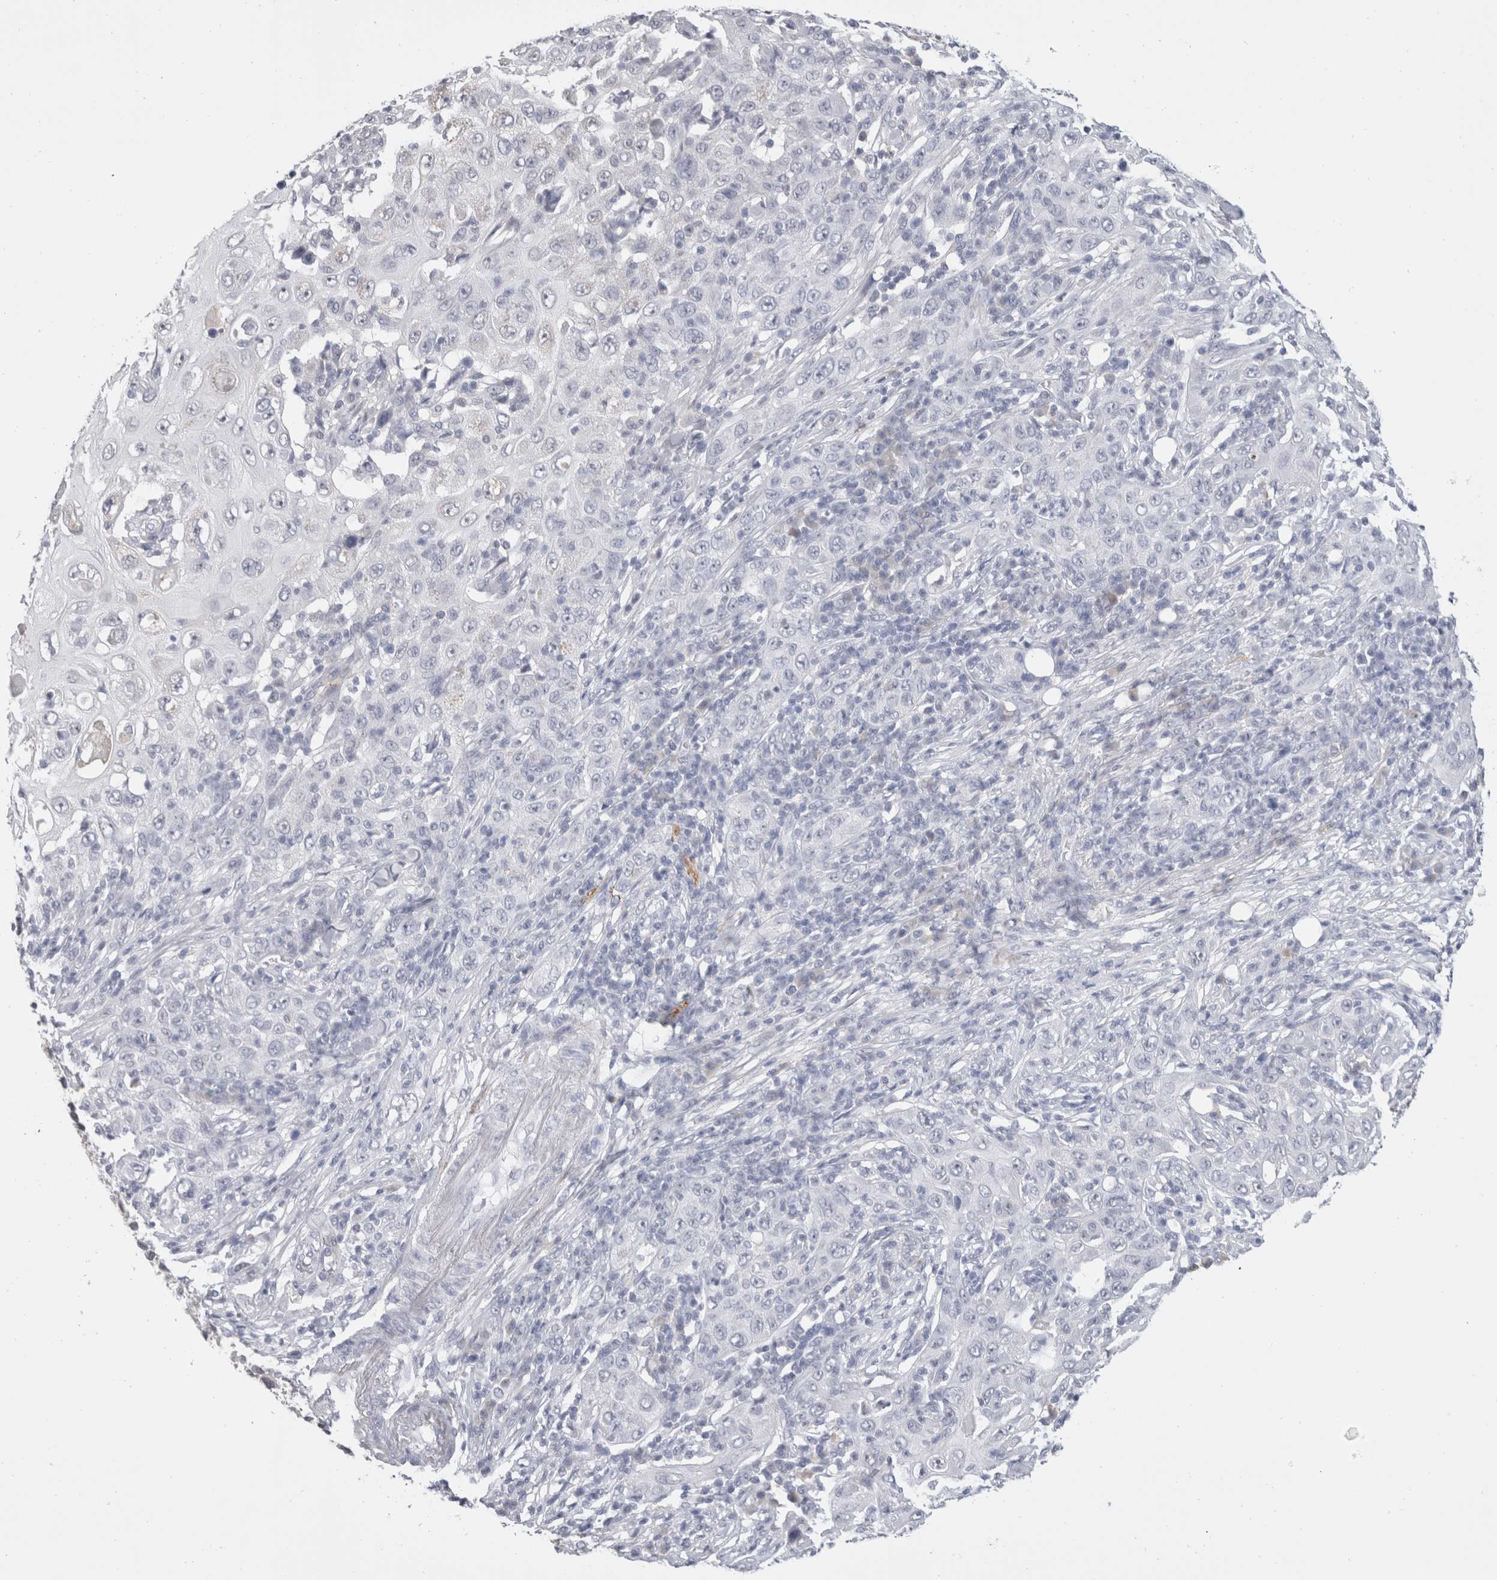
{"staining": {"intensity": "negative", "quantity": "none", "location": "none"}, "tissue": "skin cancer", "cell_type": "Tumor cells", "image_type": "cancer", "snomed": [{"axis": "morphology", "description": "Squamous cell carcinoma, NOS"}, {"axis": "topography", "description": "Skin"}], "caption": "This is an immunohistochemistry image of squamous cell carcinoma (skin). There is no positivity in tumor cells.", "gene": "CADM3", "patient": {"sex": "female", "age": 88}}